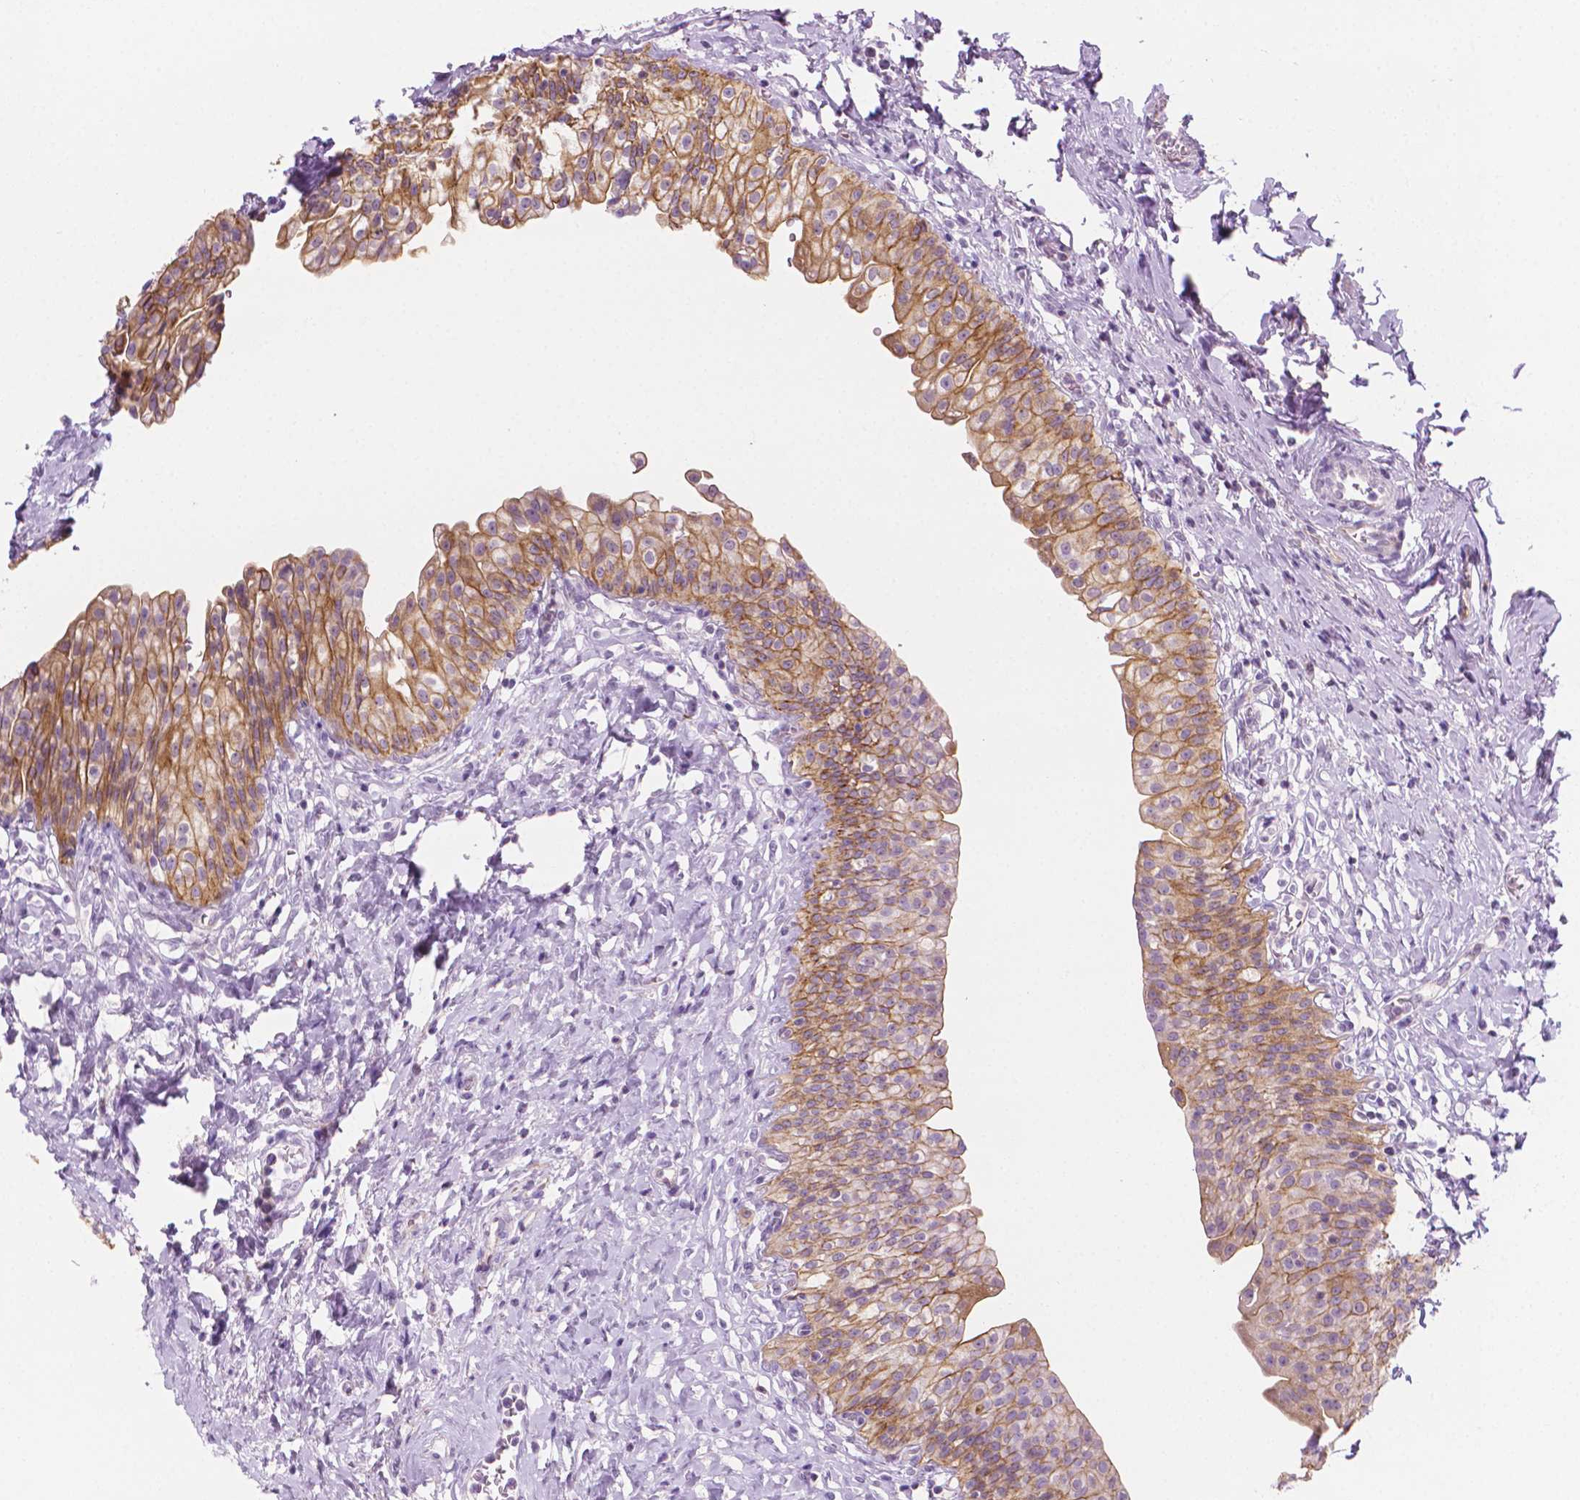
{"staining": {"intensity": "moderate", "quantity": "25%-75%", "location": "cytoplasmic/membranous"}, "tissue": "urinary bladder", "cell_type": "Urothelial cells", "image_type": "normal", "snomed": [{"axis": "morphology", "description": "Normal tissue, NOS"}, {"axis": "topography", "description": "Urinary bladder"}], "caption": "Urinary bladder stained with a brown dye reveals moderate cytoplasmic/membranous positive positivity in about 25%-75% of urothelial cells.", "gene": "EPPK1", "patient": {"sex": "male", "age": 76}}